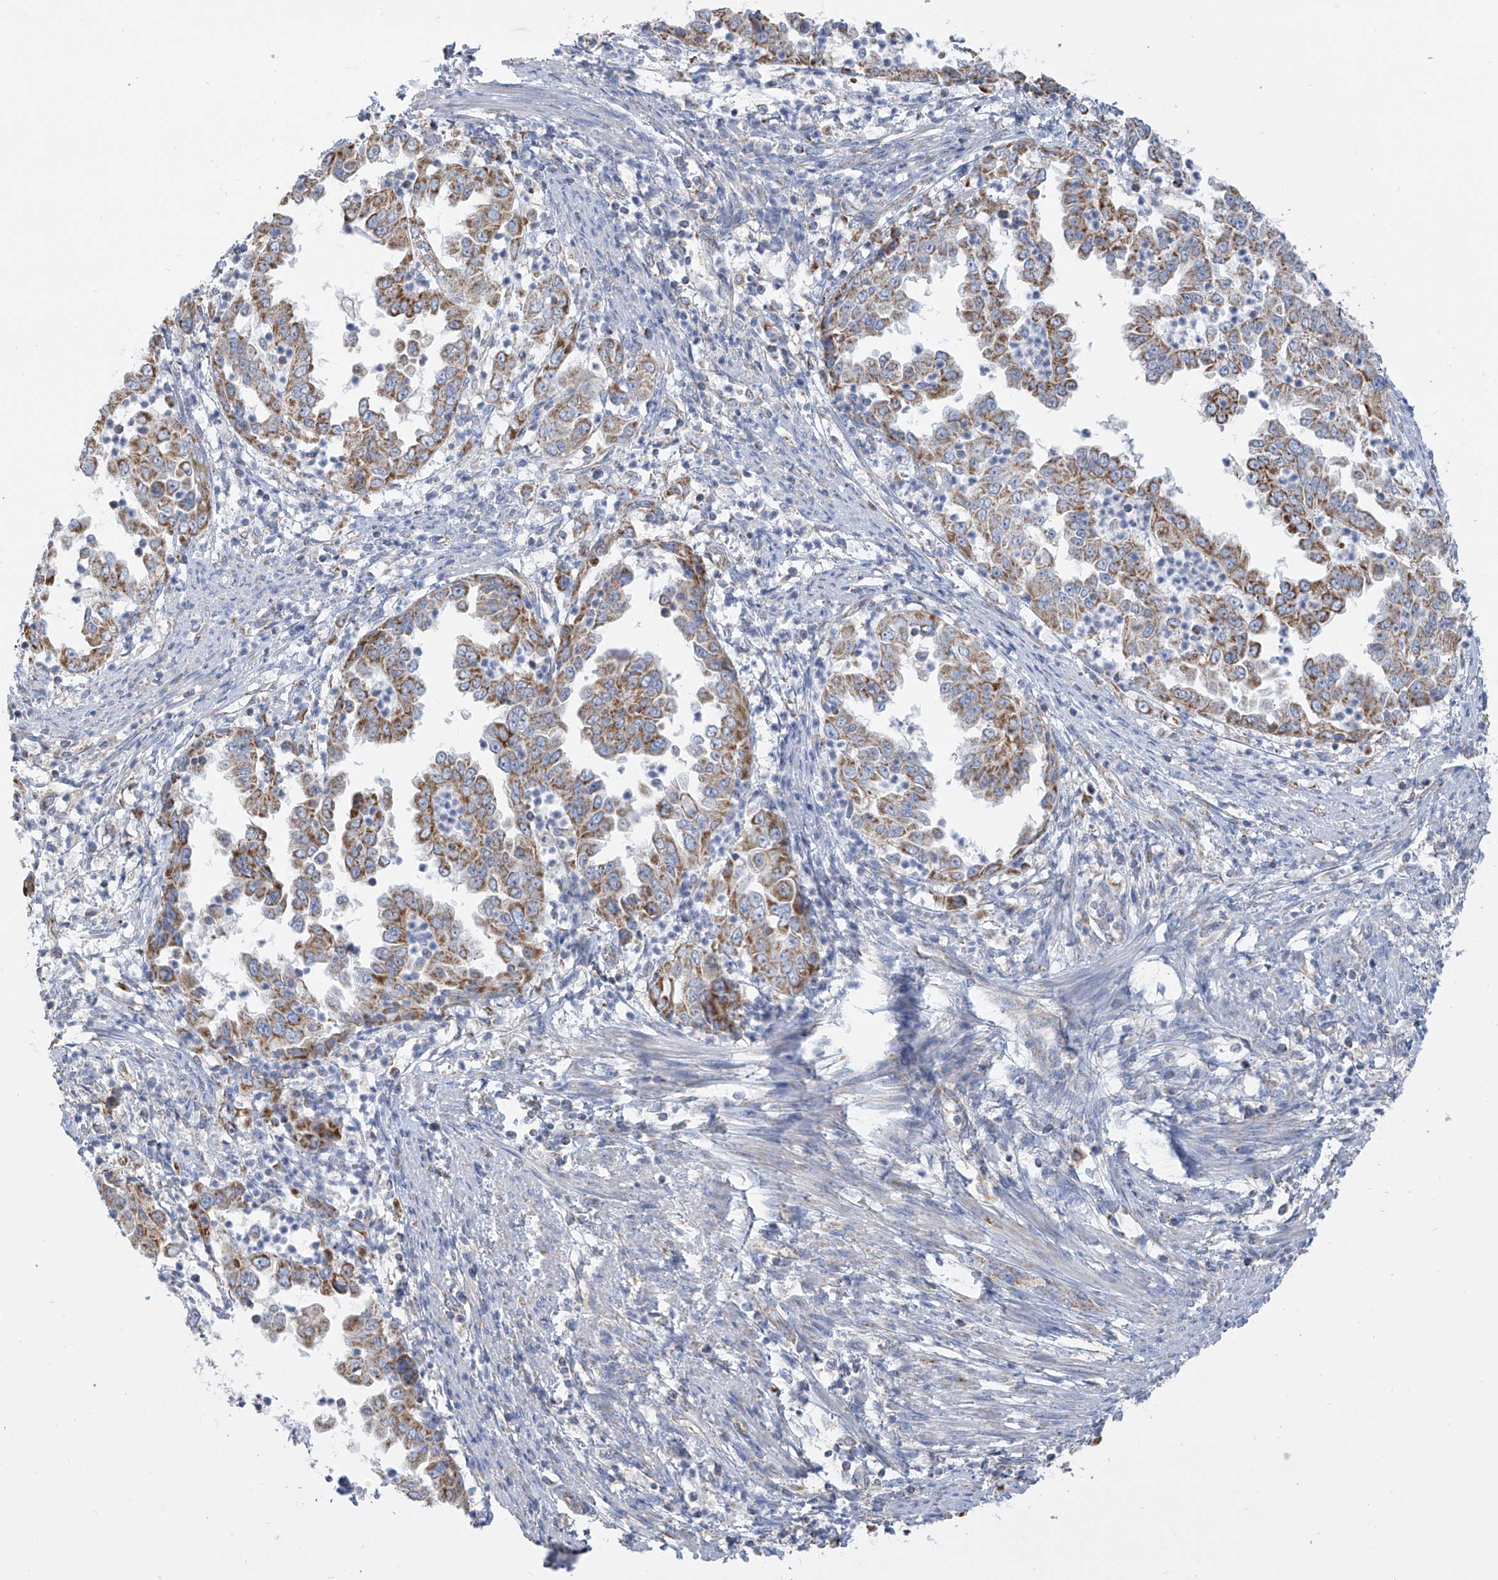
{"staining": {"intensity": "strong", "quantity": ">75%", "location": "cytoplasmic/membranous"}, "tissue": "endometrial cancer", "cell_type": "Tumor cells", "image_type": "cancer", "snomed": [{"axis": "morphology", "description": "Adenocarcinoma, NOS"}, {"axis": "topography", "description": "Endometrium"}], "caption": "An immunohistochemistry micrograph of neoplastic tissue is shown. Protein staining in brown highlights strong cytoplasmic/membranous positivity in adenocarcinoma (endometrial) within tumor cells.", "gene": "PNPT1", "patient": {"sex": "female", "age": 85}}